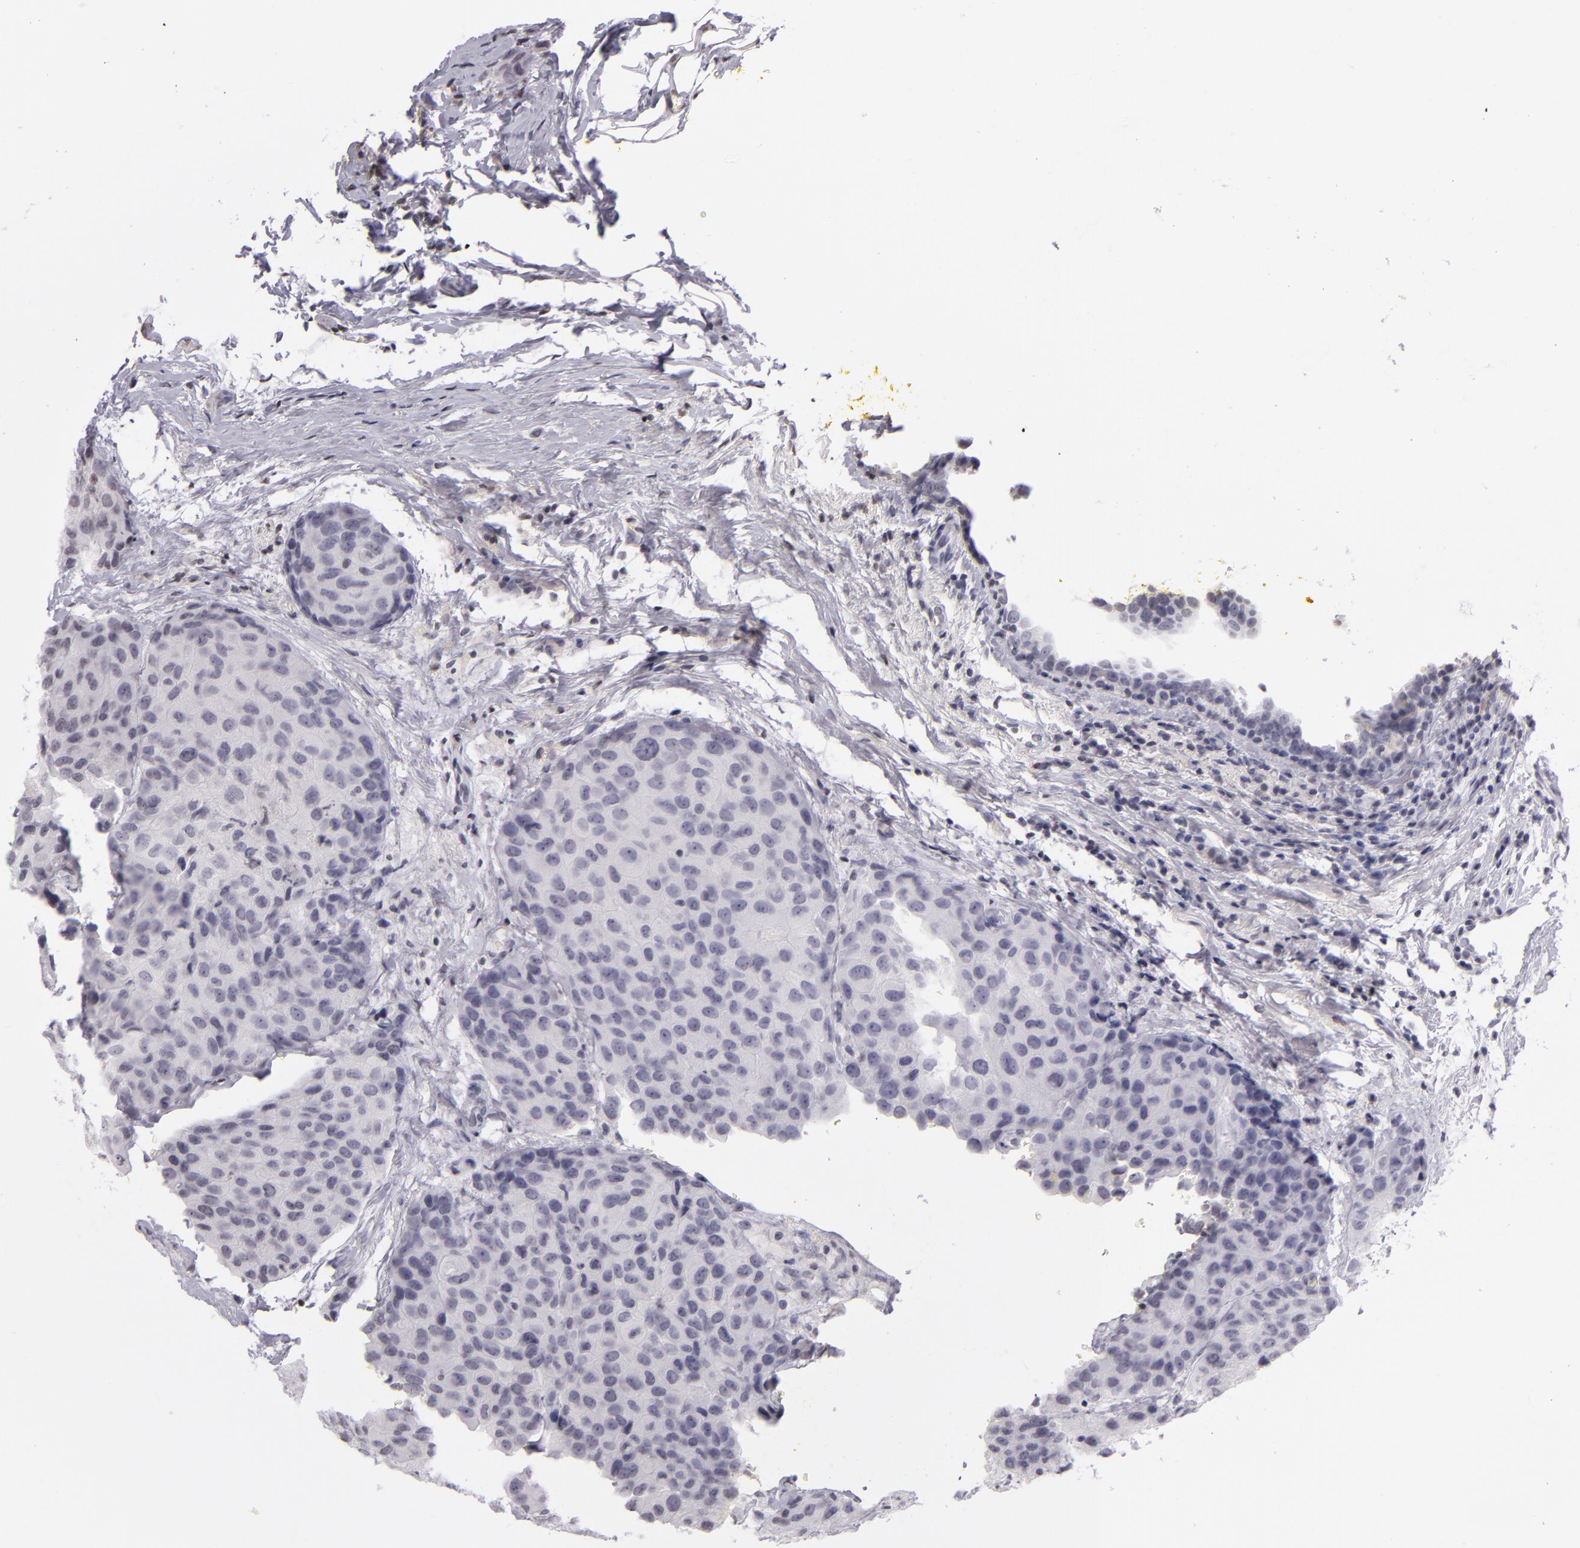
{"staining": {"intensity": "negative", "quantity": "none", "location": "none"}, "tissue": "breast cancer", "cell_type": "Tumor cells", "image_type": "cancer", "snomed": [{"axis": "morphology", "description": "Duct carcinoma"}, {"axis": "topography", "description": "Breast"}], "caption": "High power microscopy image of an immunohistochemistry photomicrograph of breast intraductal carcinoma, revealing no significant positivity in tumor cells.", "gene": "CD40", "patient": {"sex": "female", "age": 68}}